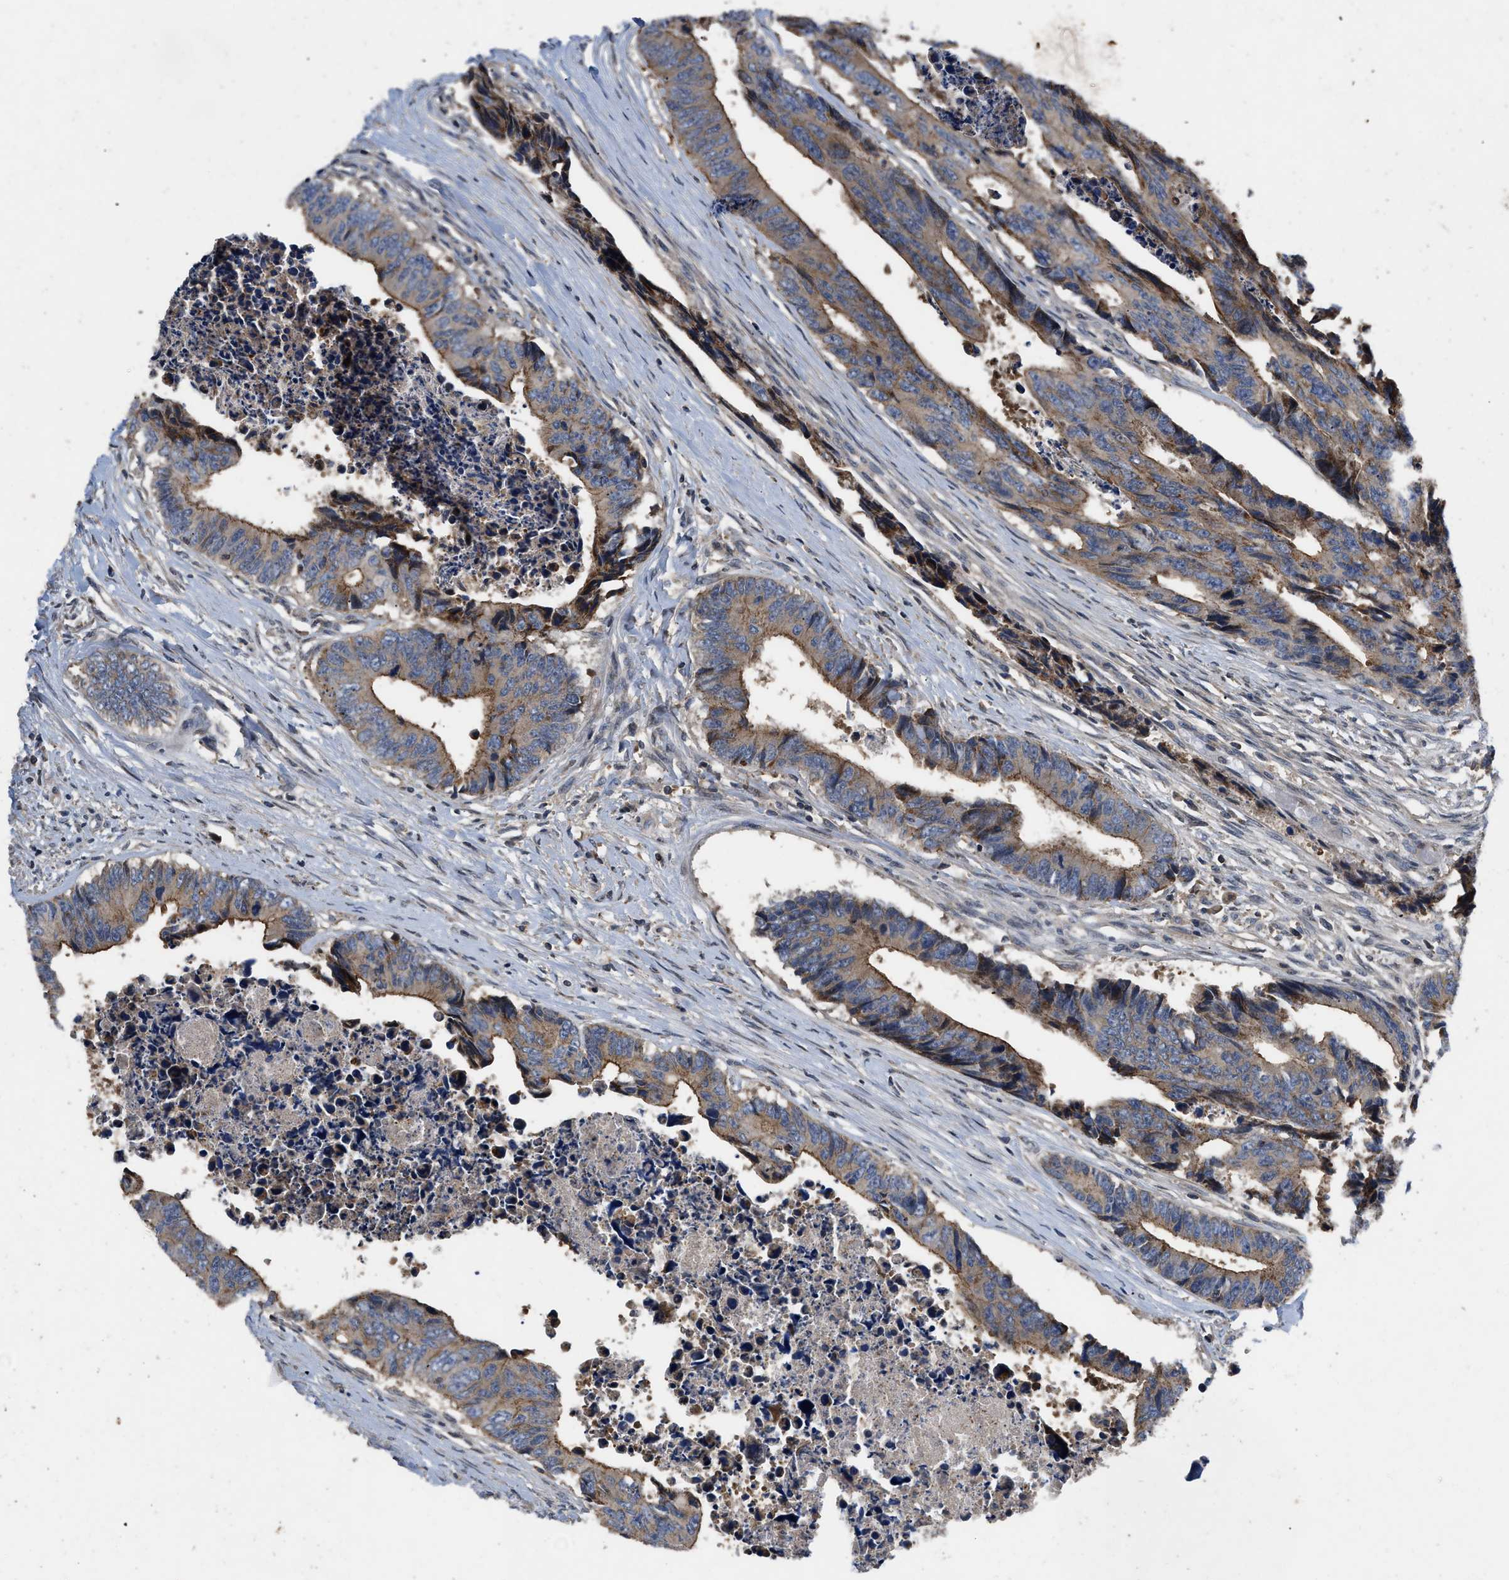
{"staining": {"intensity": "moderate", "quantity": "25%-75%", "location": "cytoplasmic/membranous"}, "tissue": "colorectal cancer", "cell_type": "Tumor cells", "image_type": "cancer", "snomed": [{"axis": "morphology", "description": "Adenocarcinoma, NOS"}, {"axis": "topography", "description": "Rectum"}], "caption": "The image displays a brown stain indicating the presence of a protein in the cytoplasmic/membranous of tumor cells in adenocarcinoma (colorectal).", "gene": "PRDM14", "patient": {"sex": "male", "age": 84}}